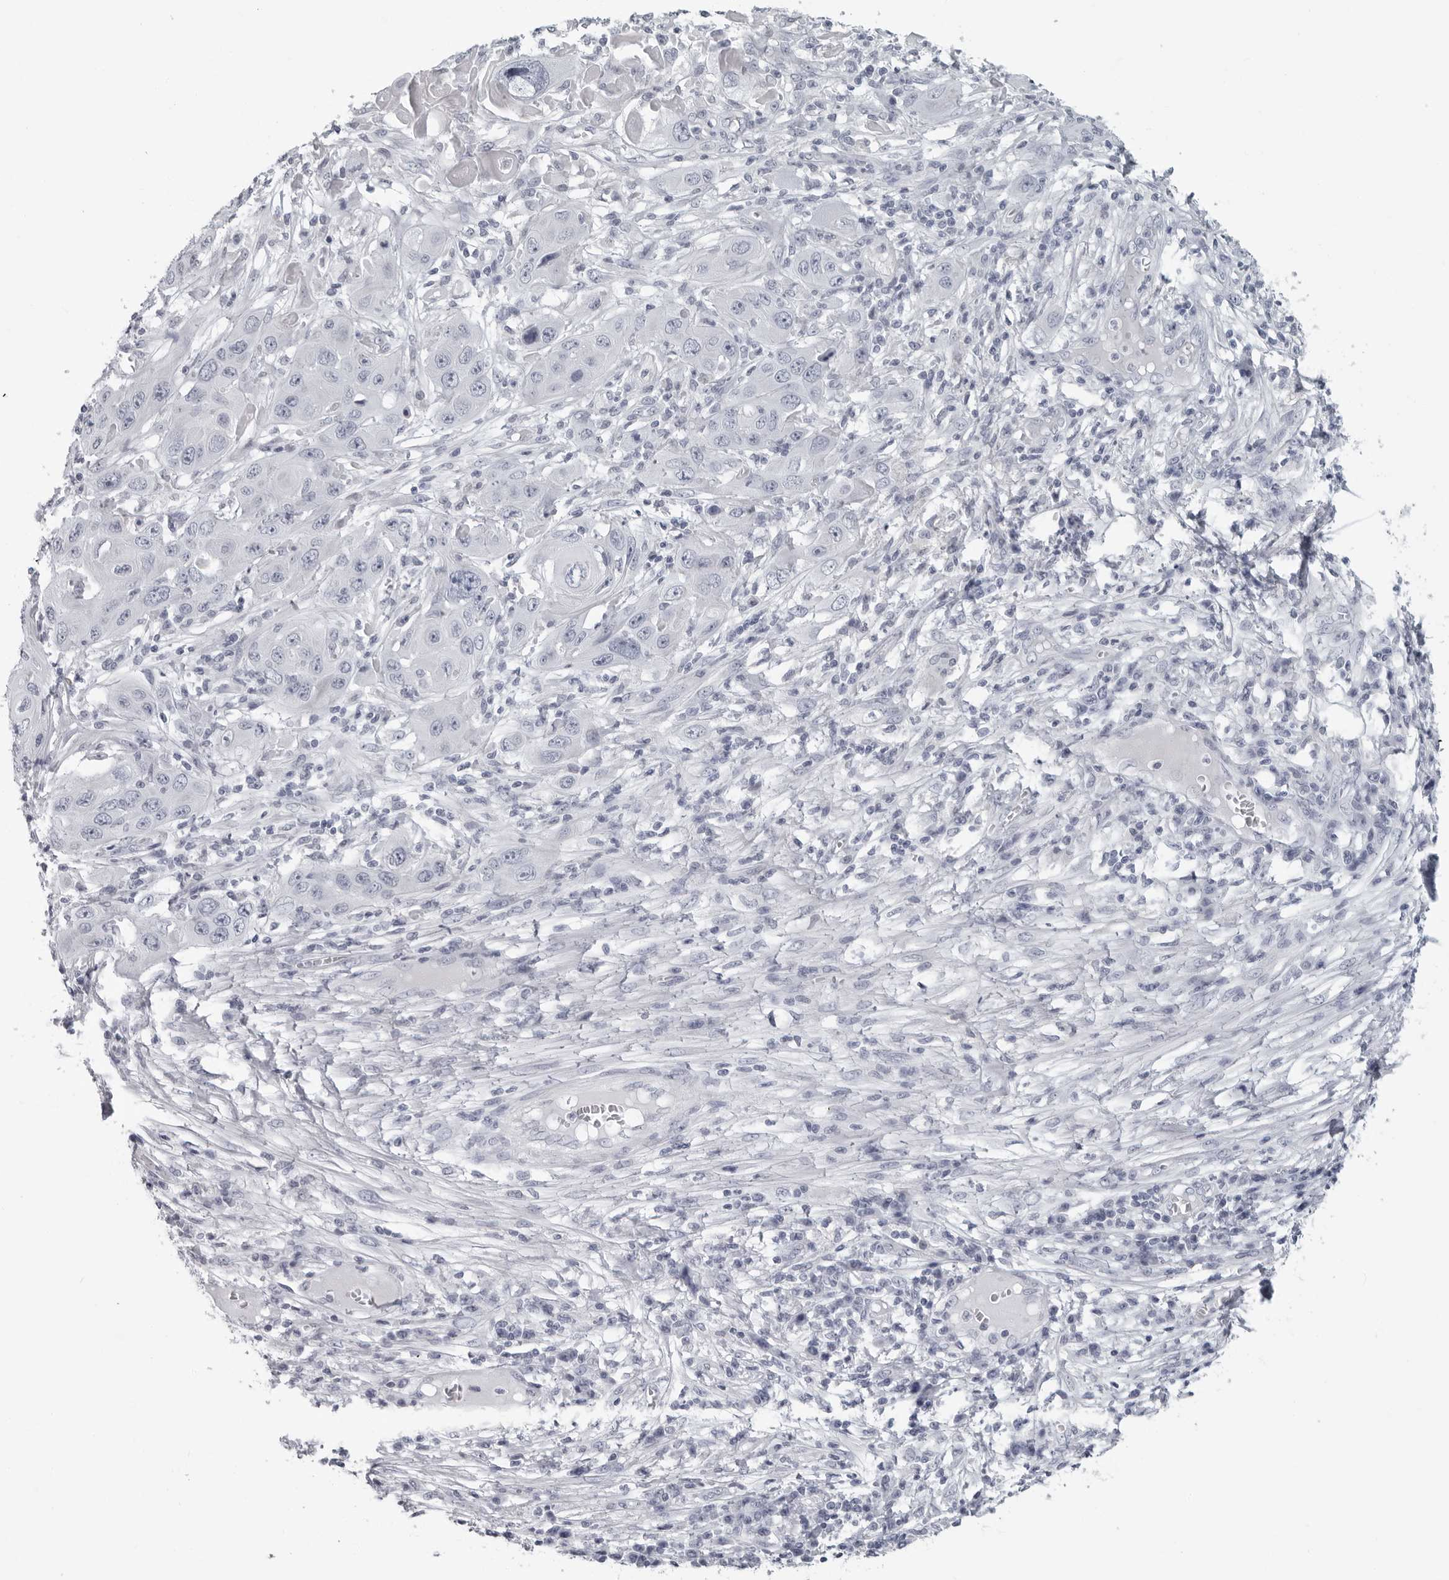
{"staining": {"intensity": "negative", "quantity": "none", "location": "none"}, "tissue": "skin cancer", "cell_type": "Tumor cells", "image_type": "cancer", "snomed": [{"axis": "morphology", "description": "Squamous cell carcinoma, NOS"}, {"axis": "topography", "description": "Skin"}], "caption": "Immunohistochemical staining of skin cancer (squamous cell carcinoma) demonstrates no significant positivity in tumor cells. (DAB immunohistochemistry with hematoxylin counter stain).", "gene": "OPLAH", "patient": {"sex": "male", "age": 55}}